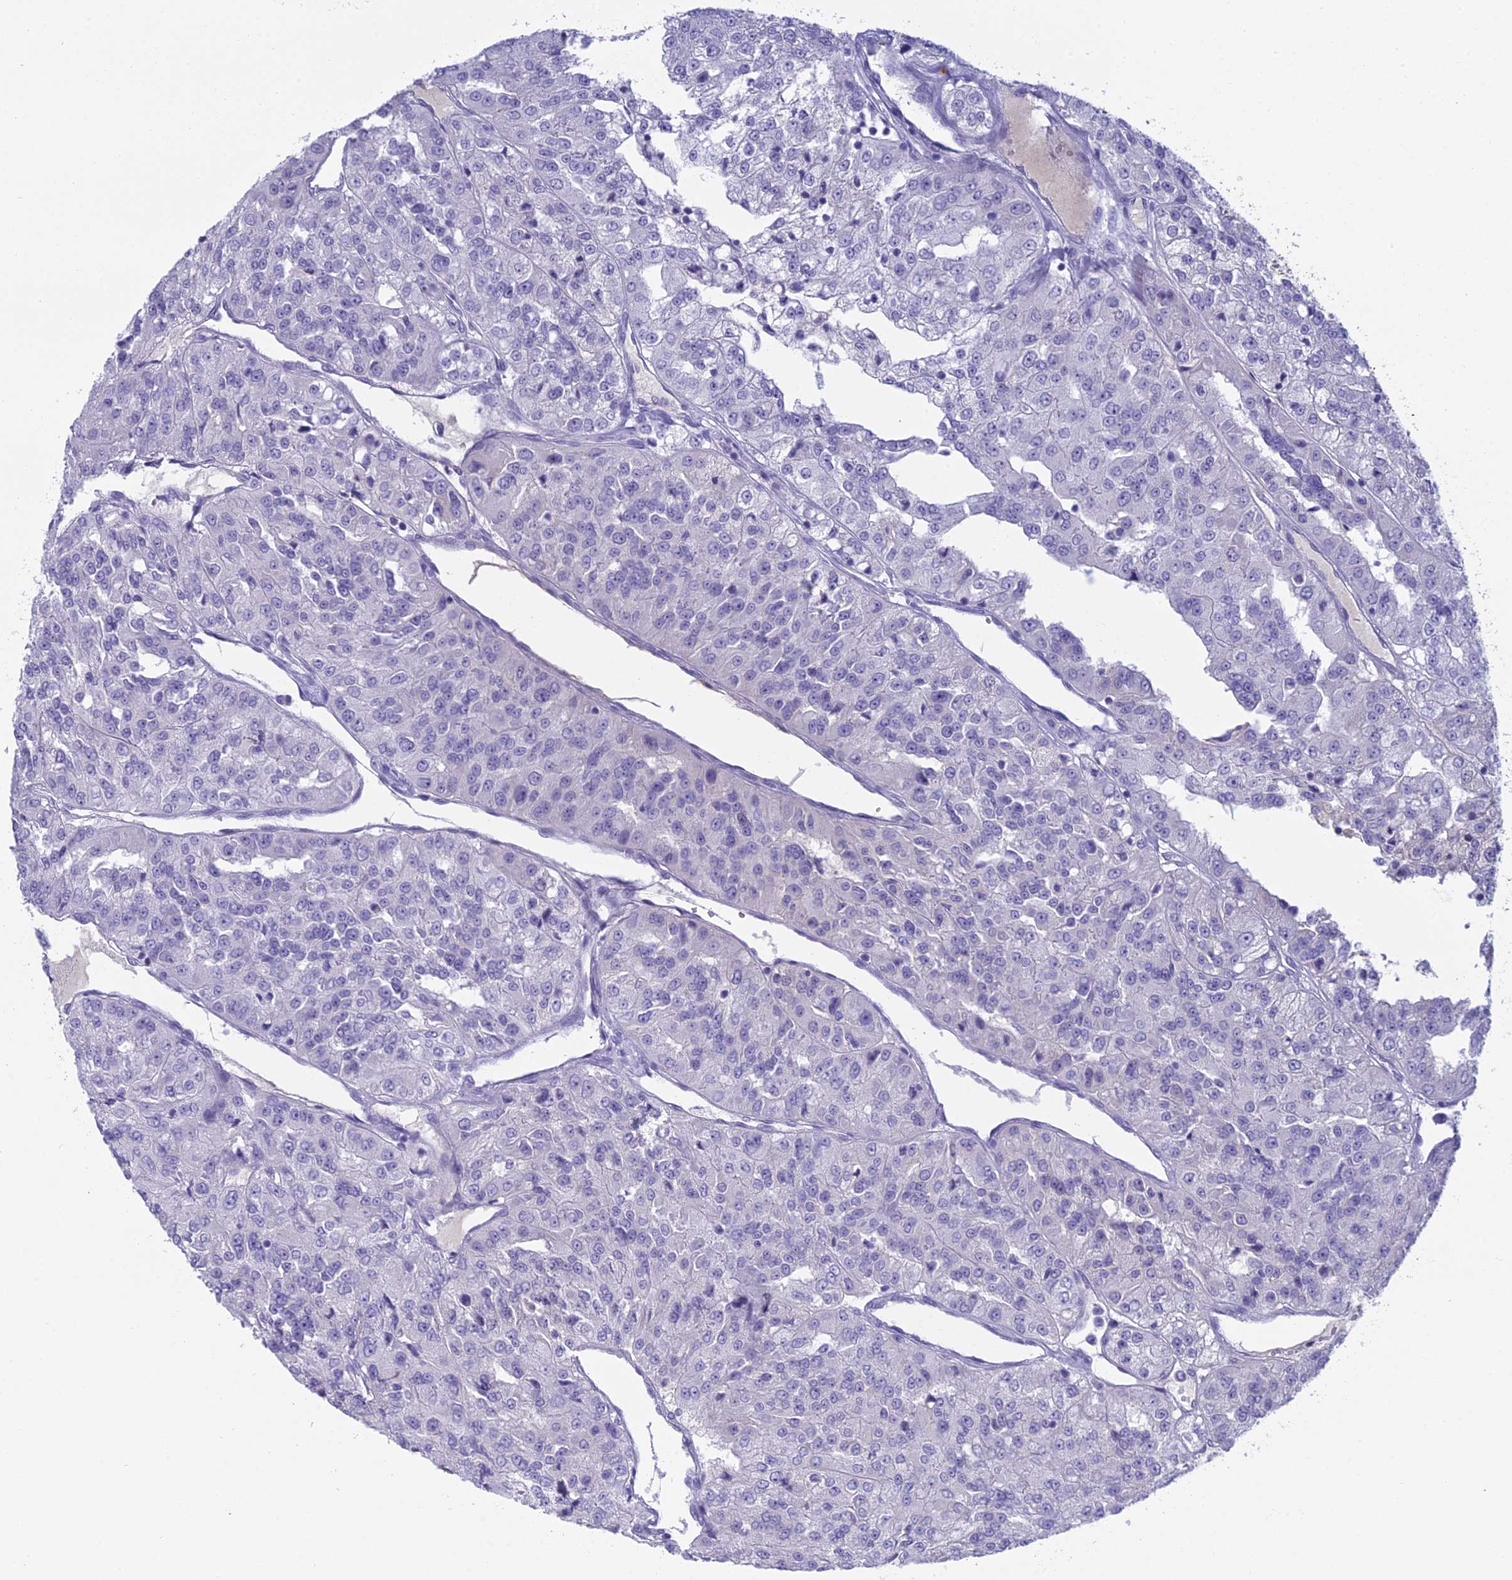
{"staining": {"intensity": "negative", "quantity": "none", "location": "none"}, "tissue": "renal cancer", "cell_type": "Tumor cells", "image_type": "cancer", "snomed": [{"axis": "morphology", "description": "Adenocarcinoma, NOS"}, {"axis": "topography", "description": "Kidney"}], "caption": "This image is of renal cancer stained with immunohistochemistry to label a protein in brown with the nuclei are counter-stained blue. There is no staining in tumor cells. (Brightfield microscopy of DAB (3,3'-diaminobenzidine) immunohistochemistry at high magnification).", "gene": "MUC13", "patient": {"sex": "female", "age": 63}}